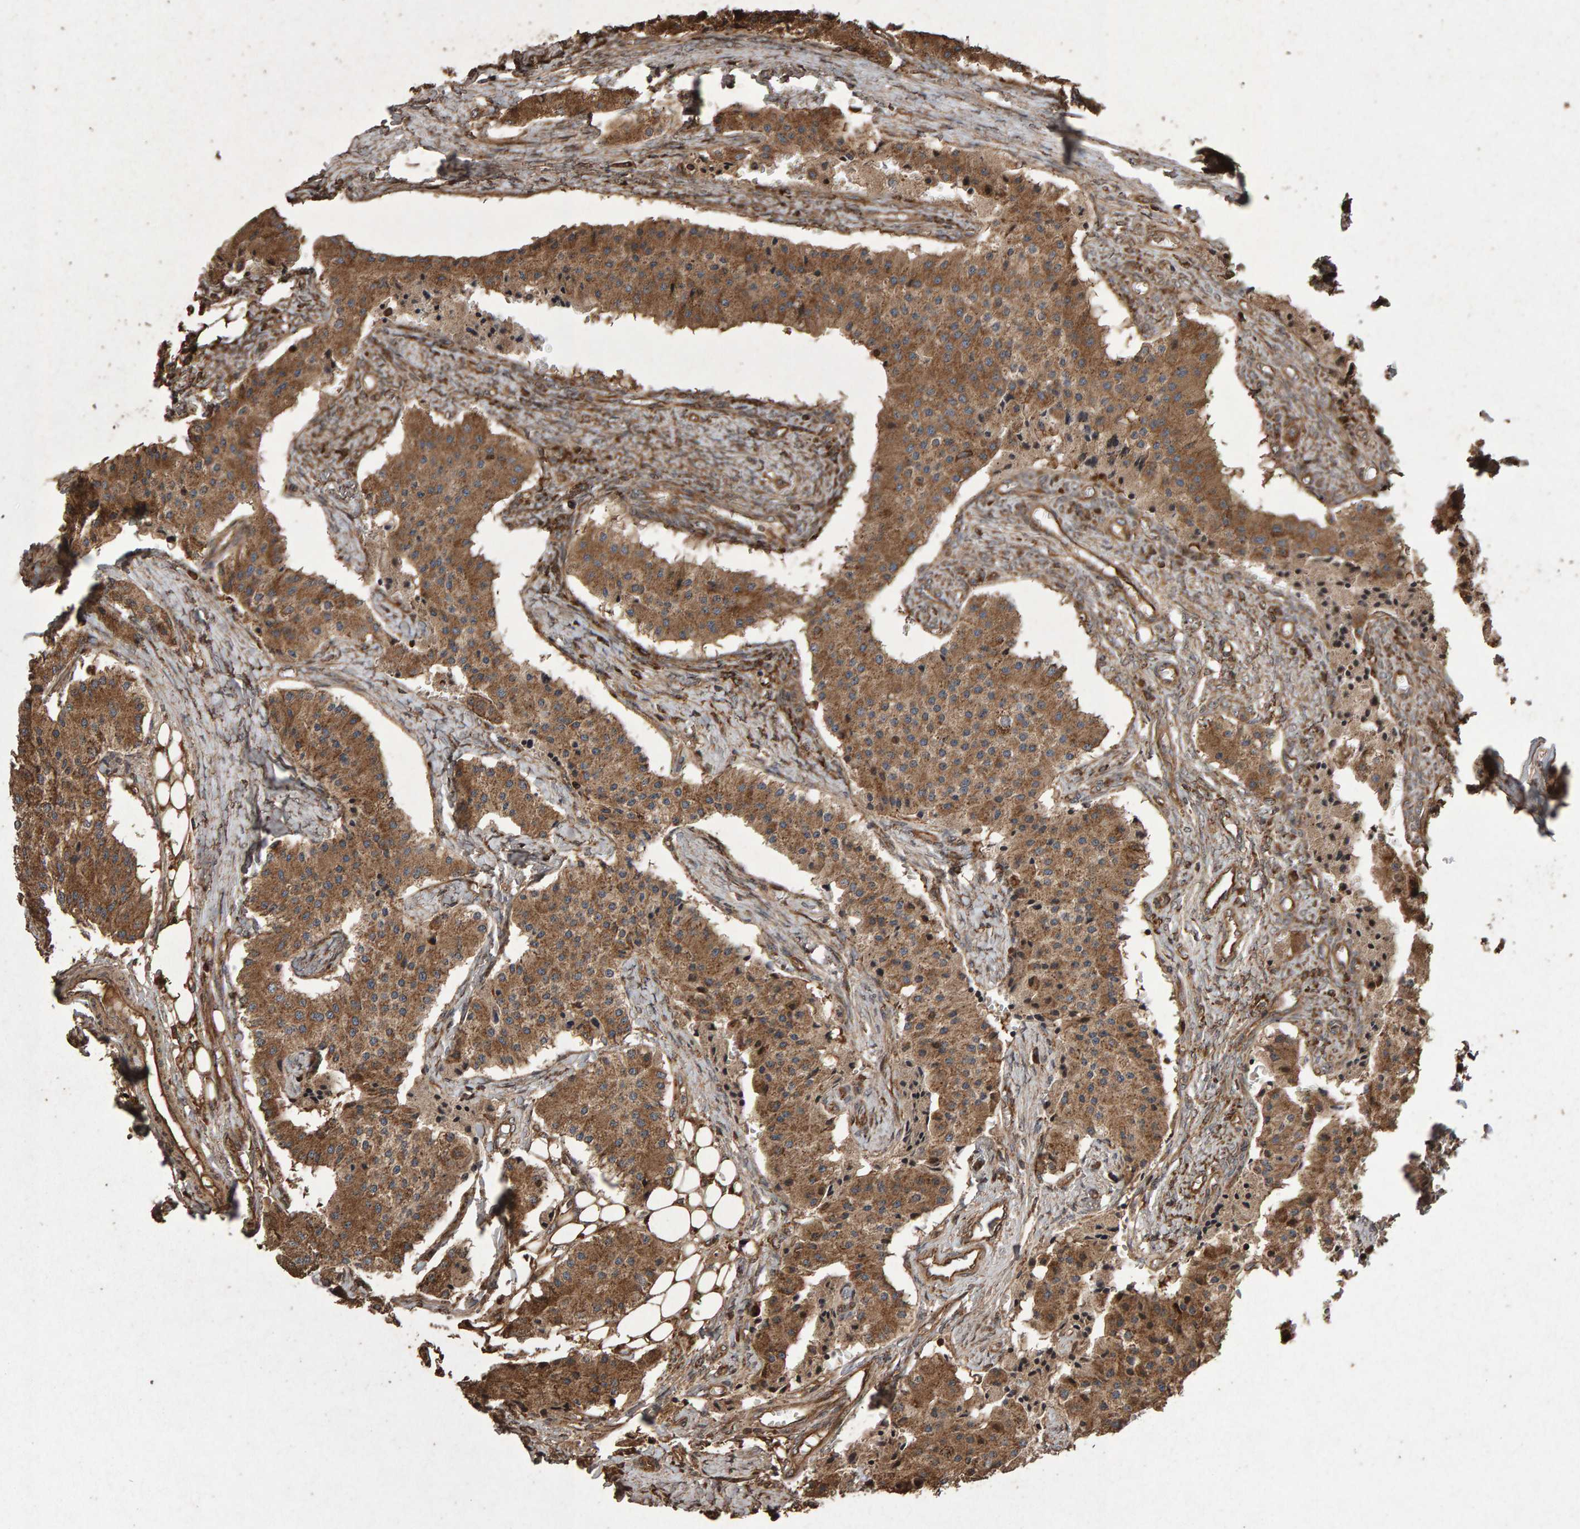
{"staining": {"intensity": "moderate", "quantity": ">75%", "location": "cytoplasmic/membranous"}, "tissue": "carcinoid", "cell_type": "Tumor cells", "image_type": "cancer", "snomed": [{"axis": "morphology", "description": "Carcinoid, malignant, NOS"}, {"axis": "topography", "description": "Colon"}], "caption": "An image of malignant carcinoid stained for a protein demonstrates moderate cytoplasmic/membranous brown staining in tumor cells. (DAB (3,3'-diaminobenzidine) IHC, brown staining for protein, blue staining for nuclei).", "gene": "OSBP2", "patient": {"sex": "female", "age": 52}}